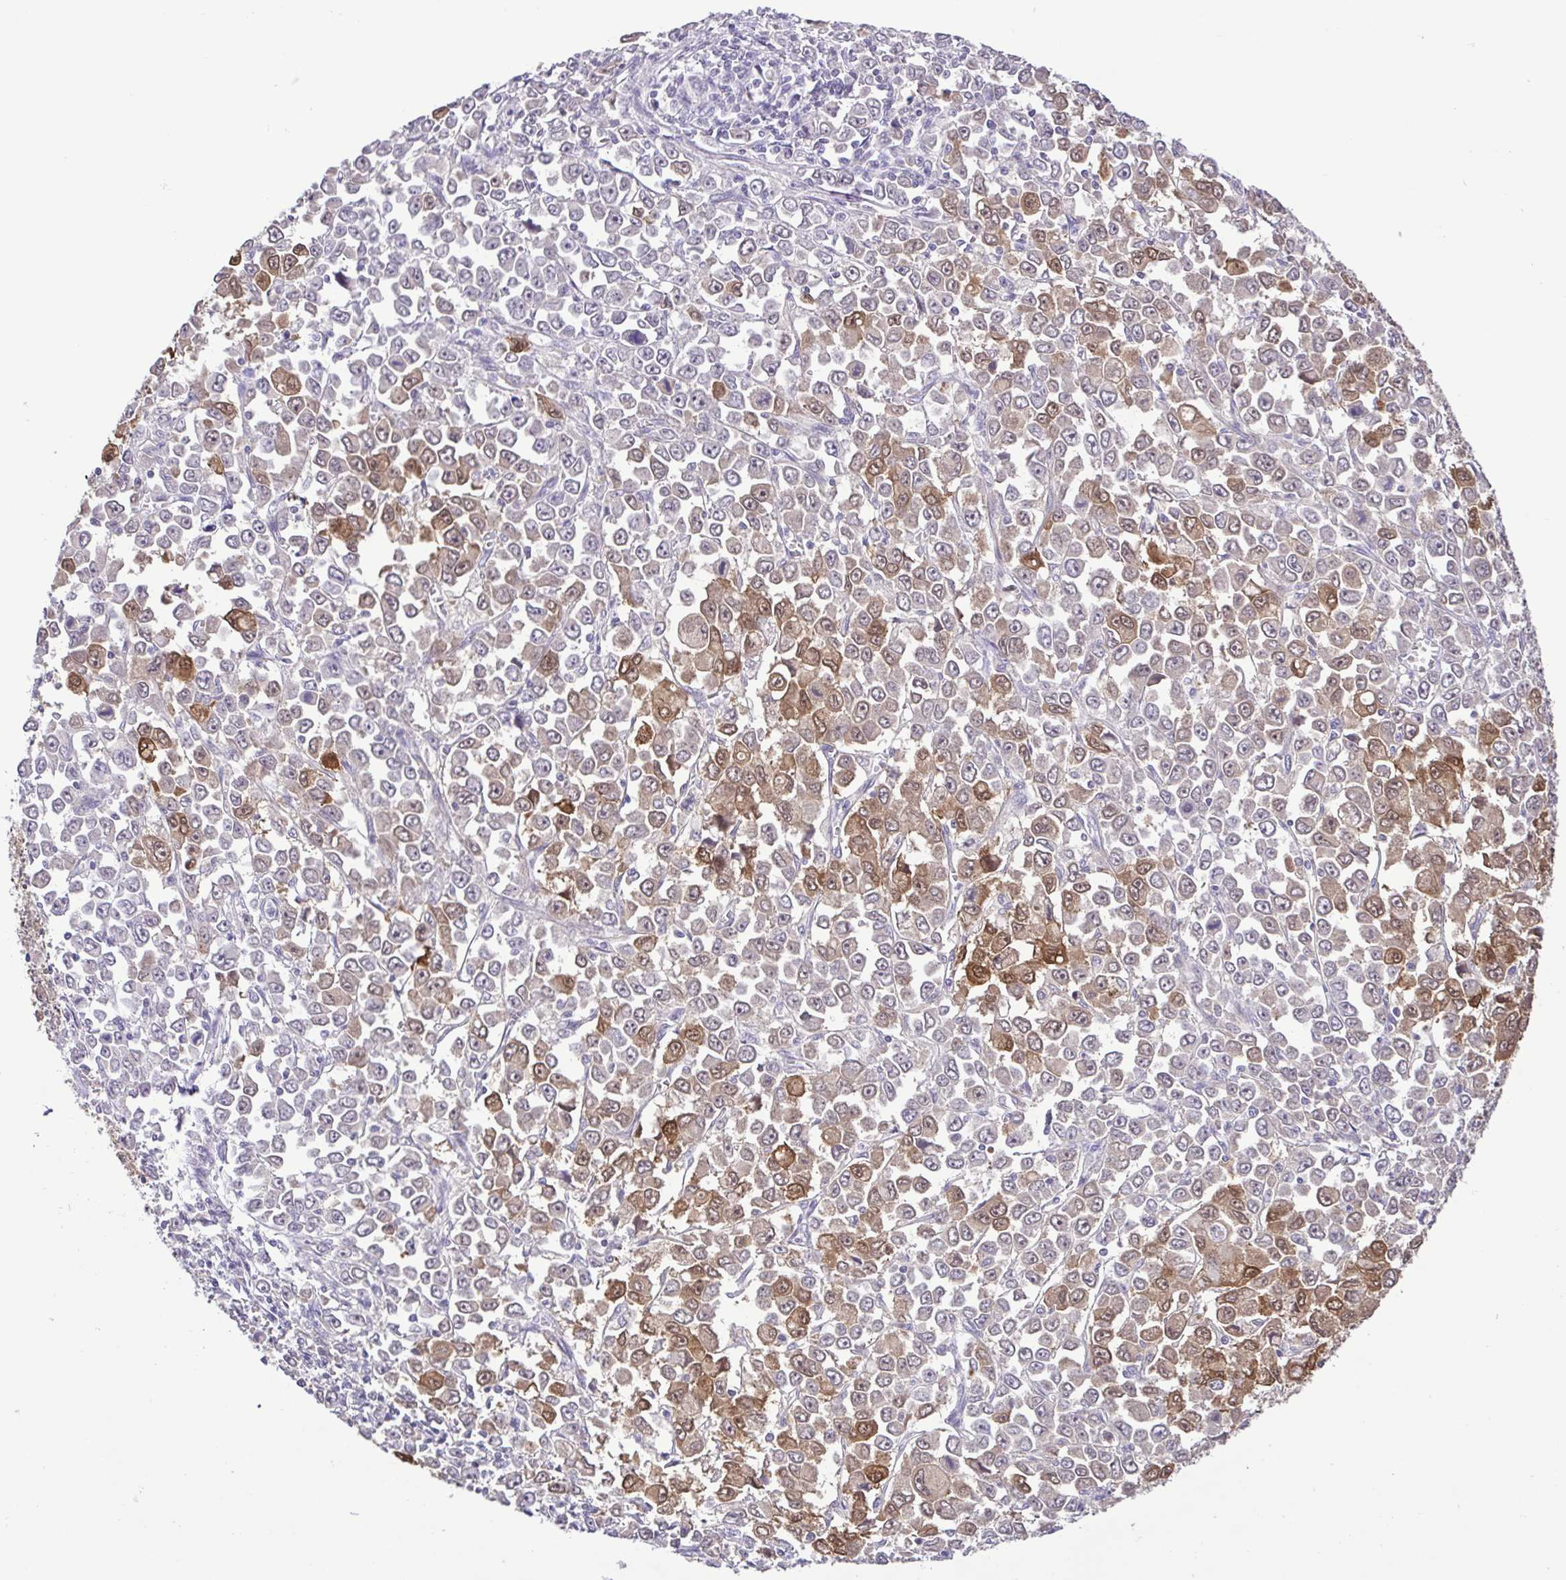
{"staining": {"intensity": "moderate", "quantity": "25%-75%", "location": "cytoplasmic/membranous,nuclear"}, "tissue": "stomach cancer", "cell_type": "Tumor cells", "image_type": "cancer", "snomed": [{"axis": "morphology", "description": "Adenocarcinoma, NOS"}, {"axis": "topography", "description": "Stomach, upper"}], "caption": "Stomach adenocarcinoma tissue exhibits moderate cytoplasmic/membranous and nuclear staining in about 25%-75% of tumor cells The protein of interest is stained brown, and the nuclei are stained in blue (DAB (3,3'-diaminobenzidine) IHC with brightfield microscopy, high magnification).", "gene": "IL1RN", "patient": {"sex": "male", "age": 70}}